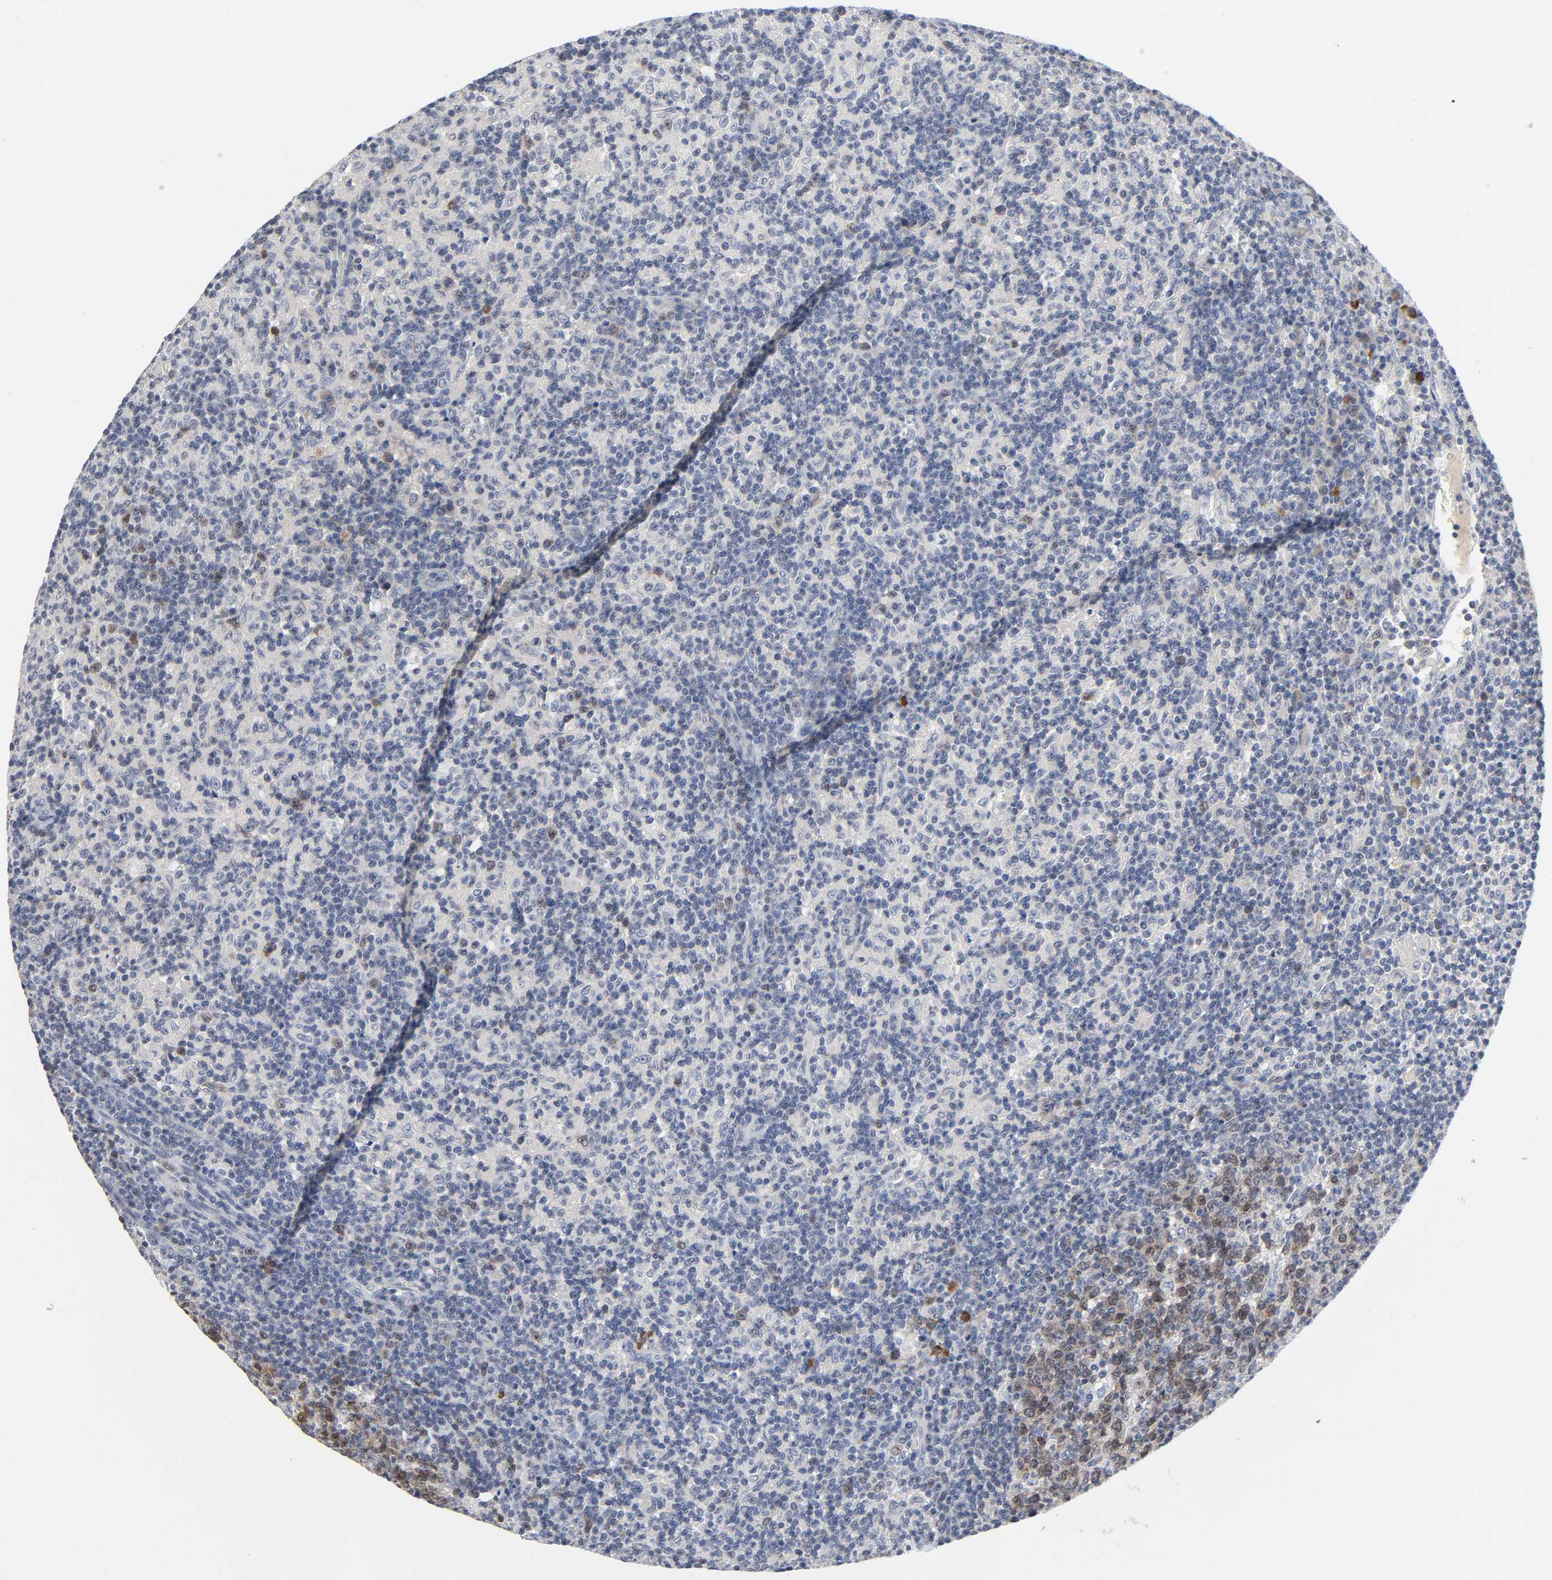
{"staining": {"intensity": "moderate", "quantity": "25%-75%", "location": "cytoplasmic/membranous,nuclear"}, "tissue": "lymph node", "cell_type": "Germinal center cells", "image_type": "normal", "snomed": [{"axis": "morphology", "description": "Normal tissue, NOS"}, {"axis": "morphology", "description": "Inflammation, NOS"}, {"axis": "topography", "description": "Lymph node"}], "caption": "The micrograph demonstrates immunohistochemical staining of normal lymph node. There is moderate cytoplasmic/membranous,nuclear staining is seen in about 25%-75% of germinal center cells. The staining is performed using DAB brown chromogen to label protein expression. The nuclei are counter-stained blue using hematoxylin.", "gene": "WEE1", "patient": {"sex": "male", "age": 55}}